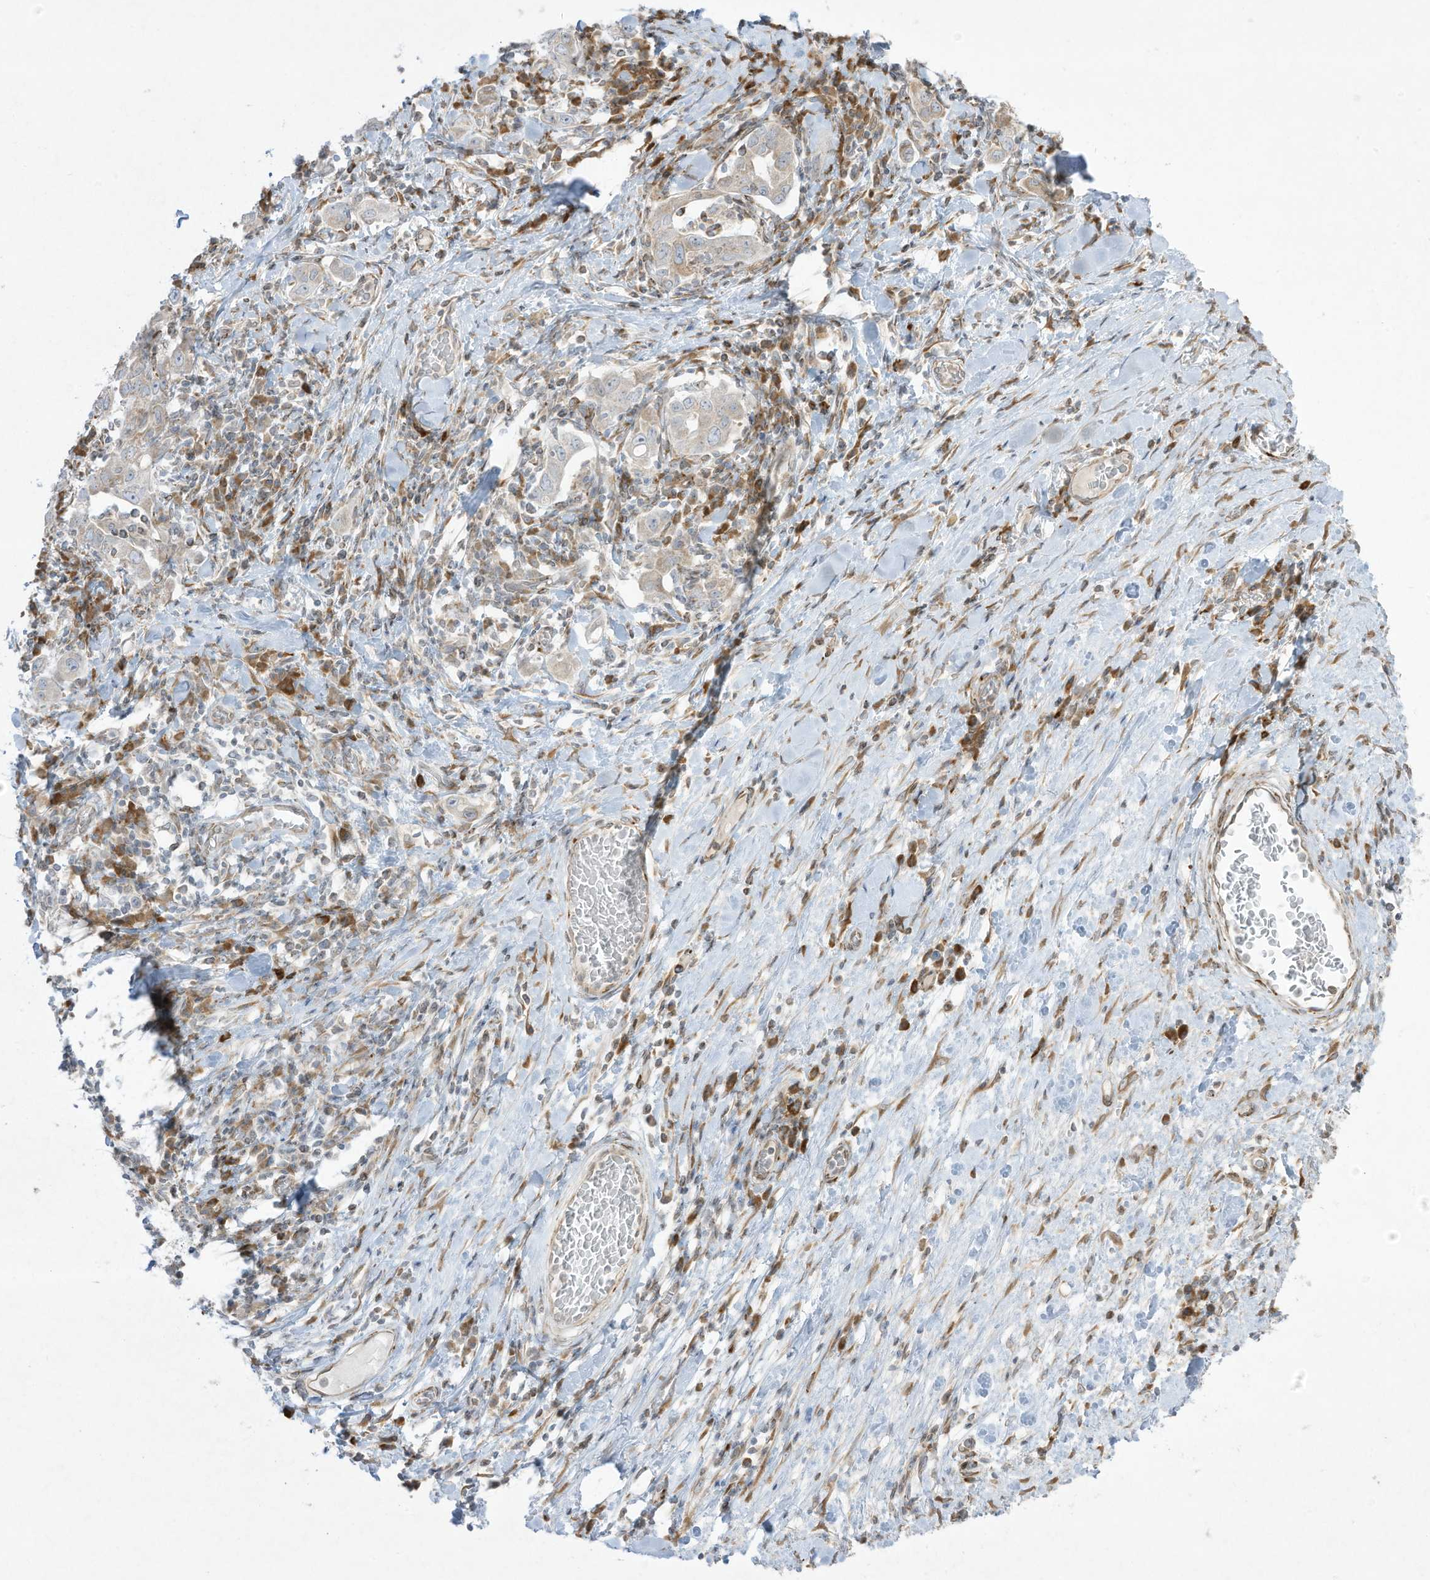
{"staining": {"intensity": "negative", "quantity": "none", "location": "none"}, "tissue": "stomach cancer", "cell_type": "Tumor cells", "image_type": "cancer", "snomed": [{"axis": "morphology", "description": "Adenocarcinoma, NOS"}, {"axis": "topography", "description": "Stomach, upper"}], "caption": "Immunohistochemistry (IHC) image of human stomach adenocarcinoma stained for a protein (brown), which shows no staining in tumor cells.", "gene": "PTK6", "patient": {"sex": "male", "age": 62}}